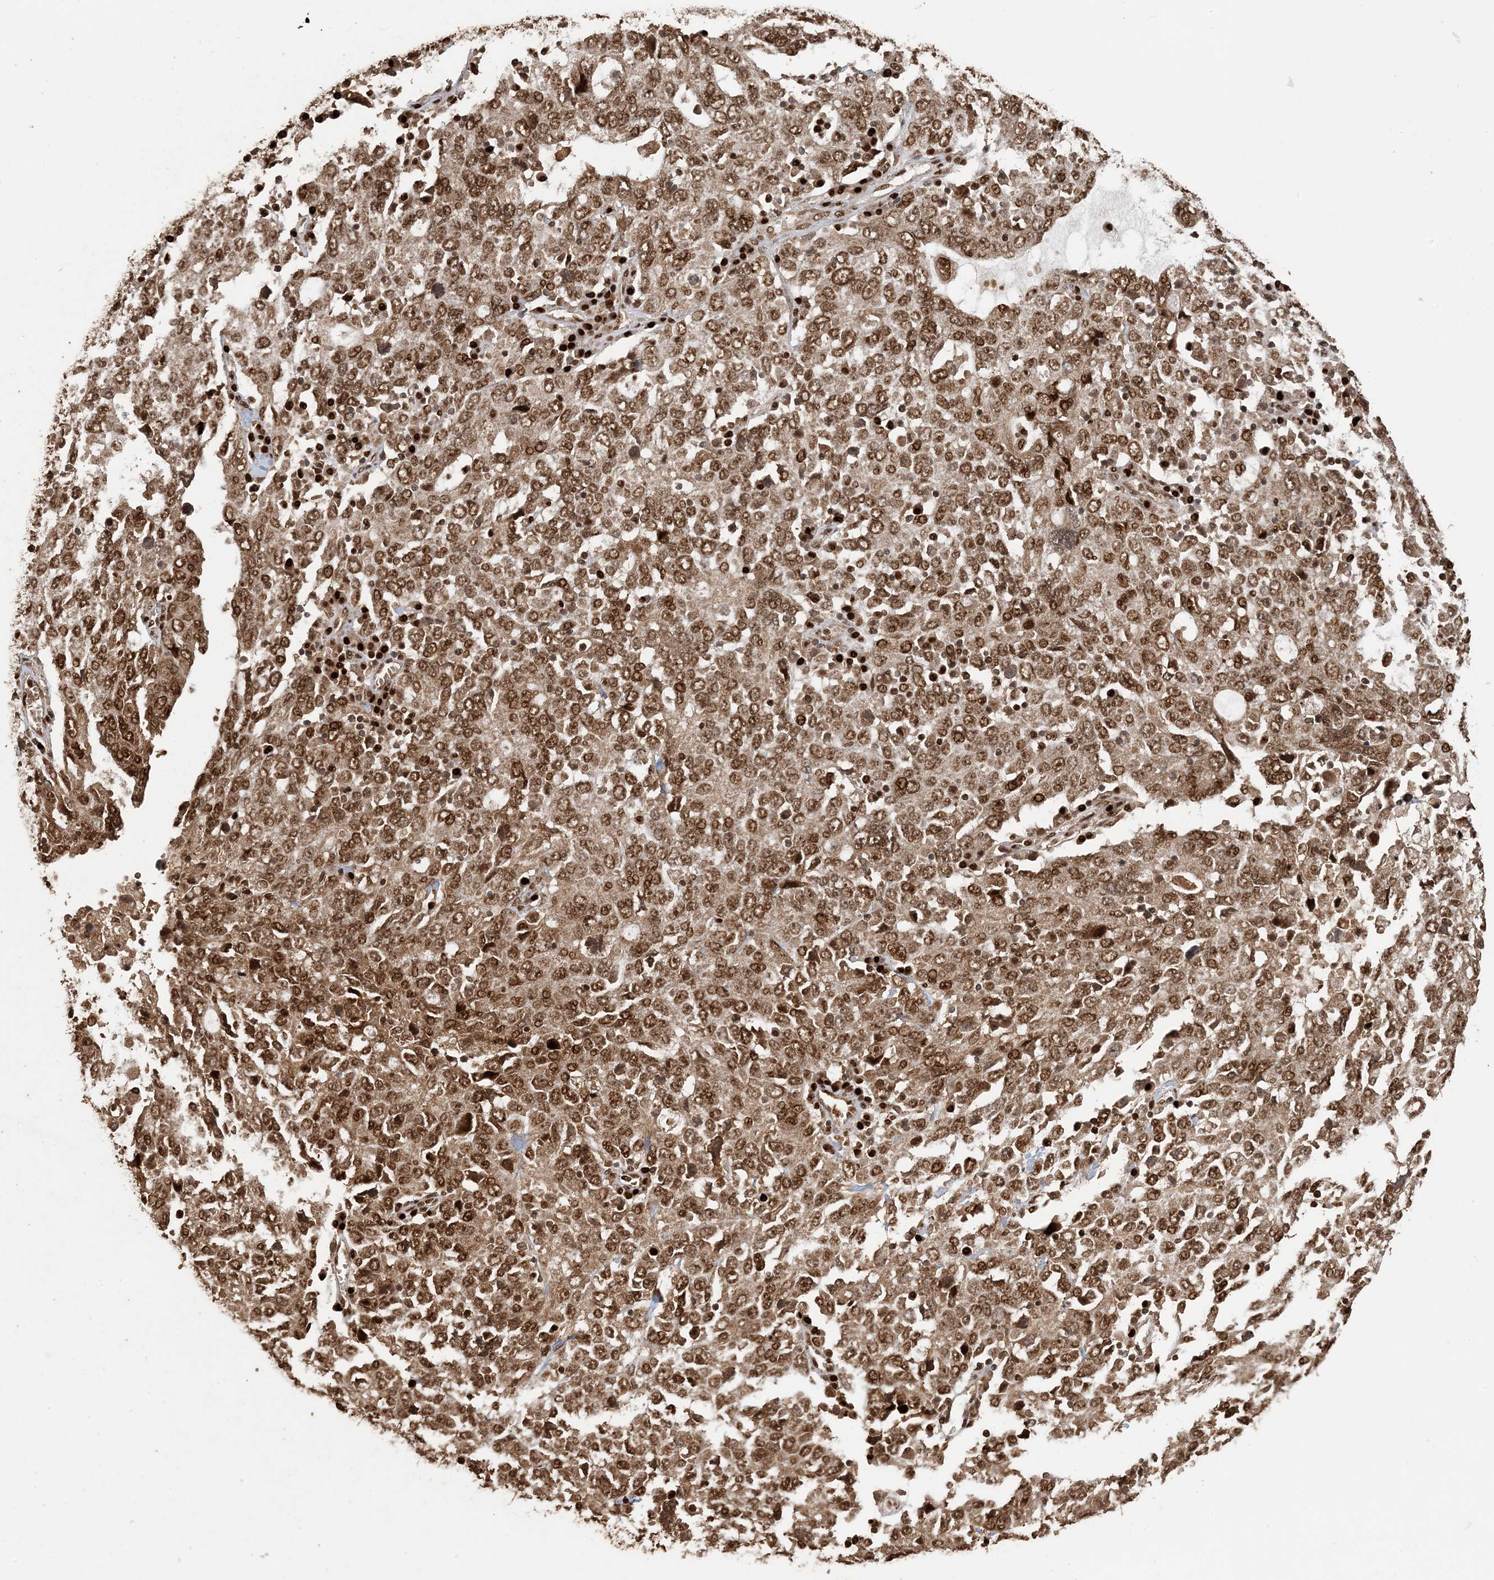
{"staining": {"intensity": "strong", "quantity": ">75%", "location": "nuclear"}, "tissue": "ovarian cancer", "cell_type": "Tumor cells", "image_type": "cancer", "snomed": [{"axis": "morphology", "description": "Carcinoma, endometroid"}, {"axis": "topography", "description": "Ovary"}], "caption": "Strong nuclear expression is identified in about >75% of tumor cells in ovarian cancer (endometroid carcinoma).", "gene": "ATP13A2", "patient": {"sex": "female", "age": 62}}